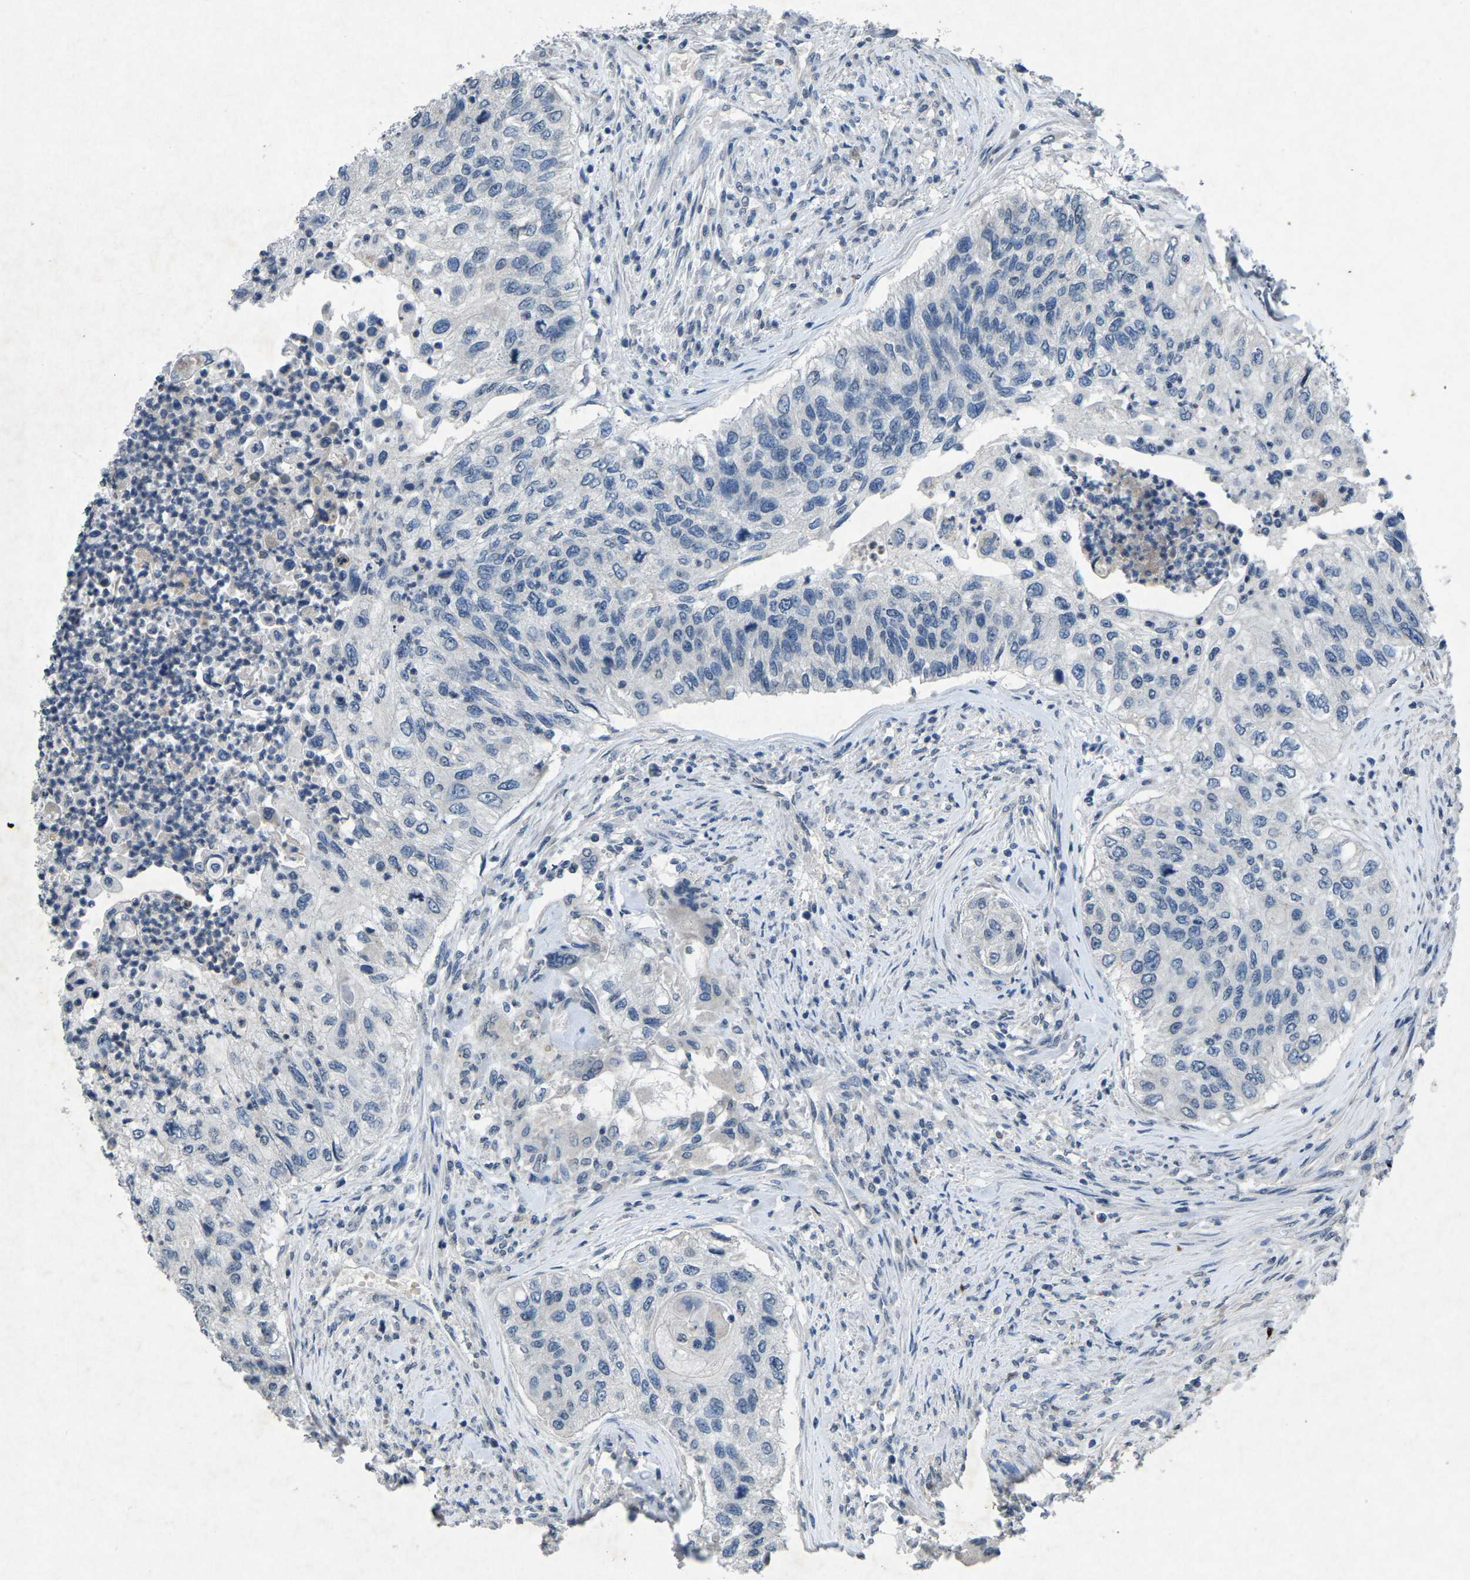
{"staining": {"intensity": "negative", "quantity": "none", "location": "none"}, "tissue": "urothelial cancer", "cell_type": "Tumor cells", "image_type": "cancer", "snomed": [{"axis": "morphology", "description": "Urothelial carcinoma, High grade"}, {"axis": "topography", "description": "Urinary bladder"}], "caption": "Immunohistochemical staining of human urothelial cancer shows no significant expression in tumor cells. (Immunohistochemistry (ihc), brightfield microscopy, high magnification).", "gene": "PLG", "patient": {"sex": "female", "age": 60}}